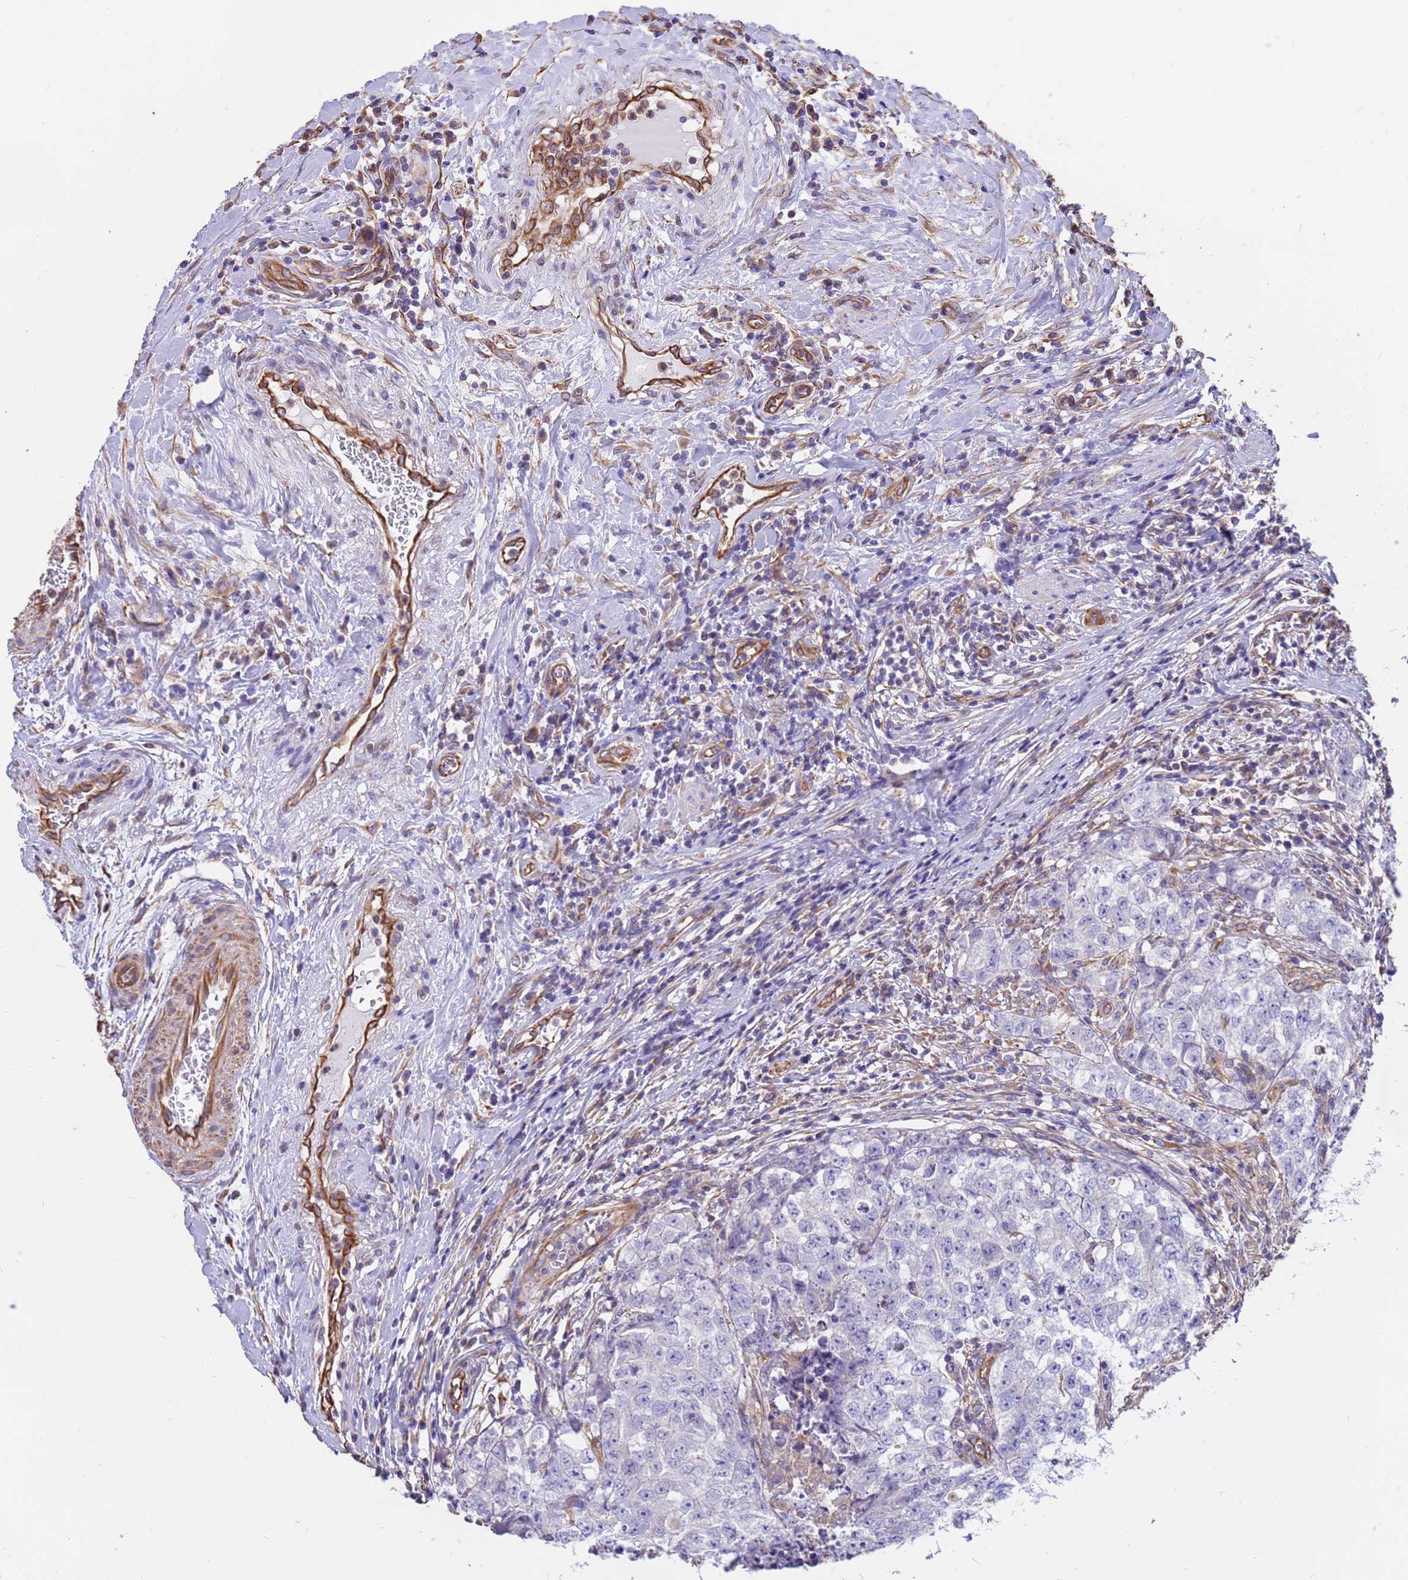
{"staining": {"intensity": "negative", "quantity": "none", "location": "none"}, "tissue": "testis cancer", "cell_type": "Tumor cells", "image_type": "cancer", "snomed": [{"axis": "morphology", "description": "Seminoma, NOS"}, {"axis": "morphology", "description": "Carcinoma, Embryonal, NOS"}, {"axis": "topography", "description": "Testis"}], "caption": "The photomicrograph shows no staining of tumor cells in testis cancer (embryonal carcinoma).", "gene": "TCEAL3", "patient": {"sex": "male", "age": 43}}